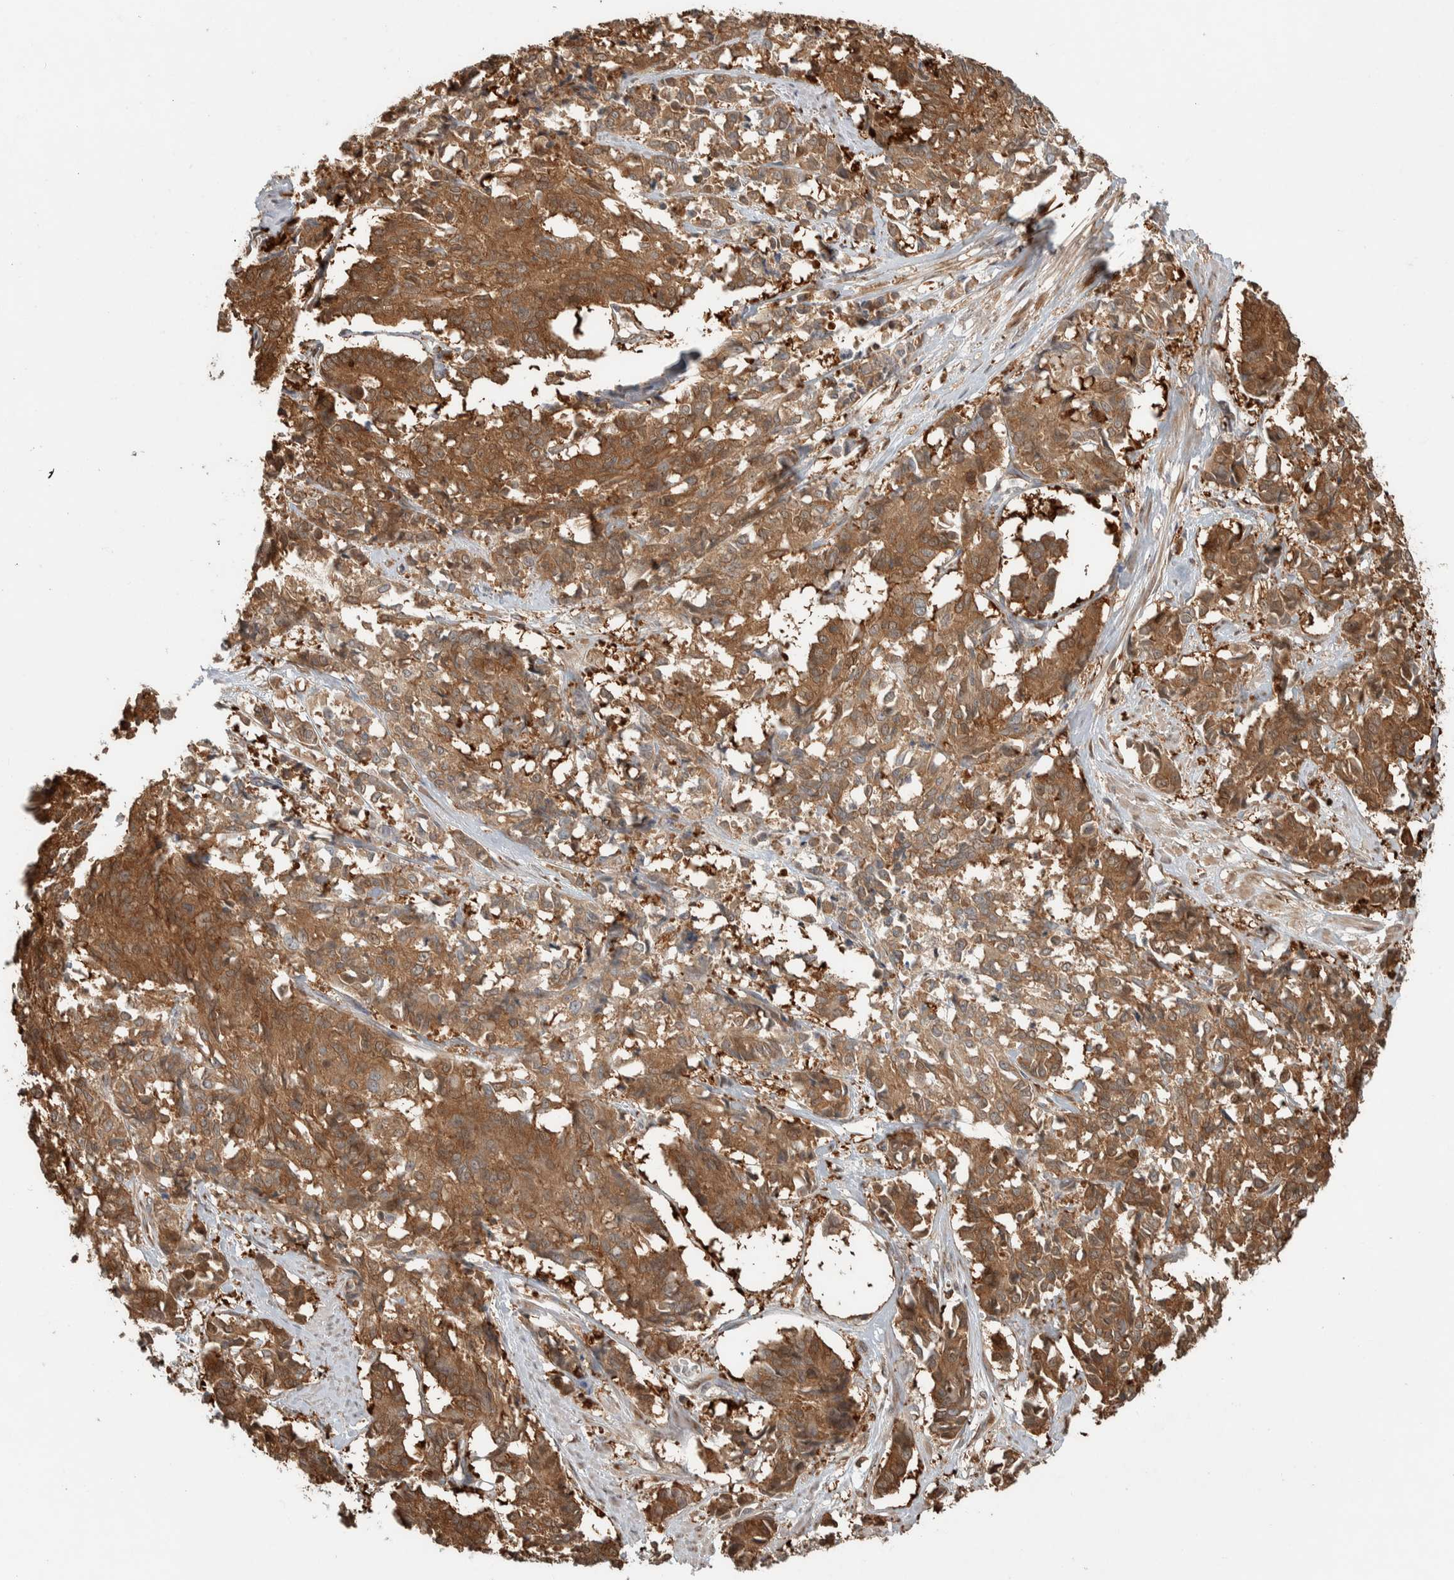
{"staining": {"intensity": "moderate", "quantity": ">75%", "location": "cytoplasmic/membranous"}, "tissue": "cervical cancer", "cell_type": "Tumor cells", "image_type": "cancer", "snomed": [{"axis": "morphology", "description": "Squamous cell carcinoma, NOS"}, {"axis": "topography", "description": "Cervix"}], "caption": "Cervical cancer (squamous cell carcinoma) tissue exhibits moderate cytoplasmic/membranous positivity in approximately >75% of tumor cells, visualized by immunohistochemistry. The protein of interest is stained brown, and the nuclei are stained in blue (DAB (3,3'-diaminobenzidine) IHC with brightfield microscopy, high magnification).", "gene": "CNTROB", "patient": {"sex": "female", "age": 35}}